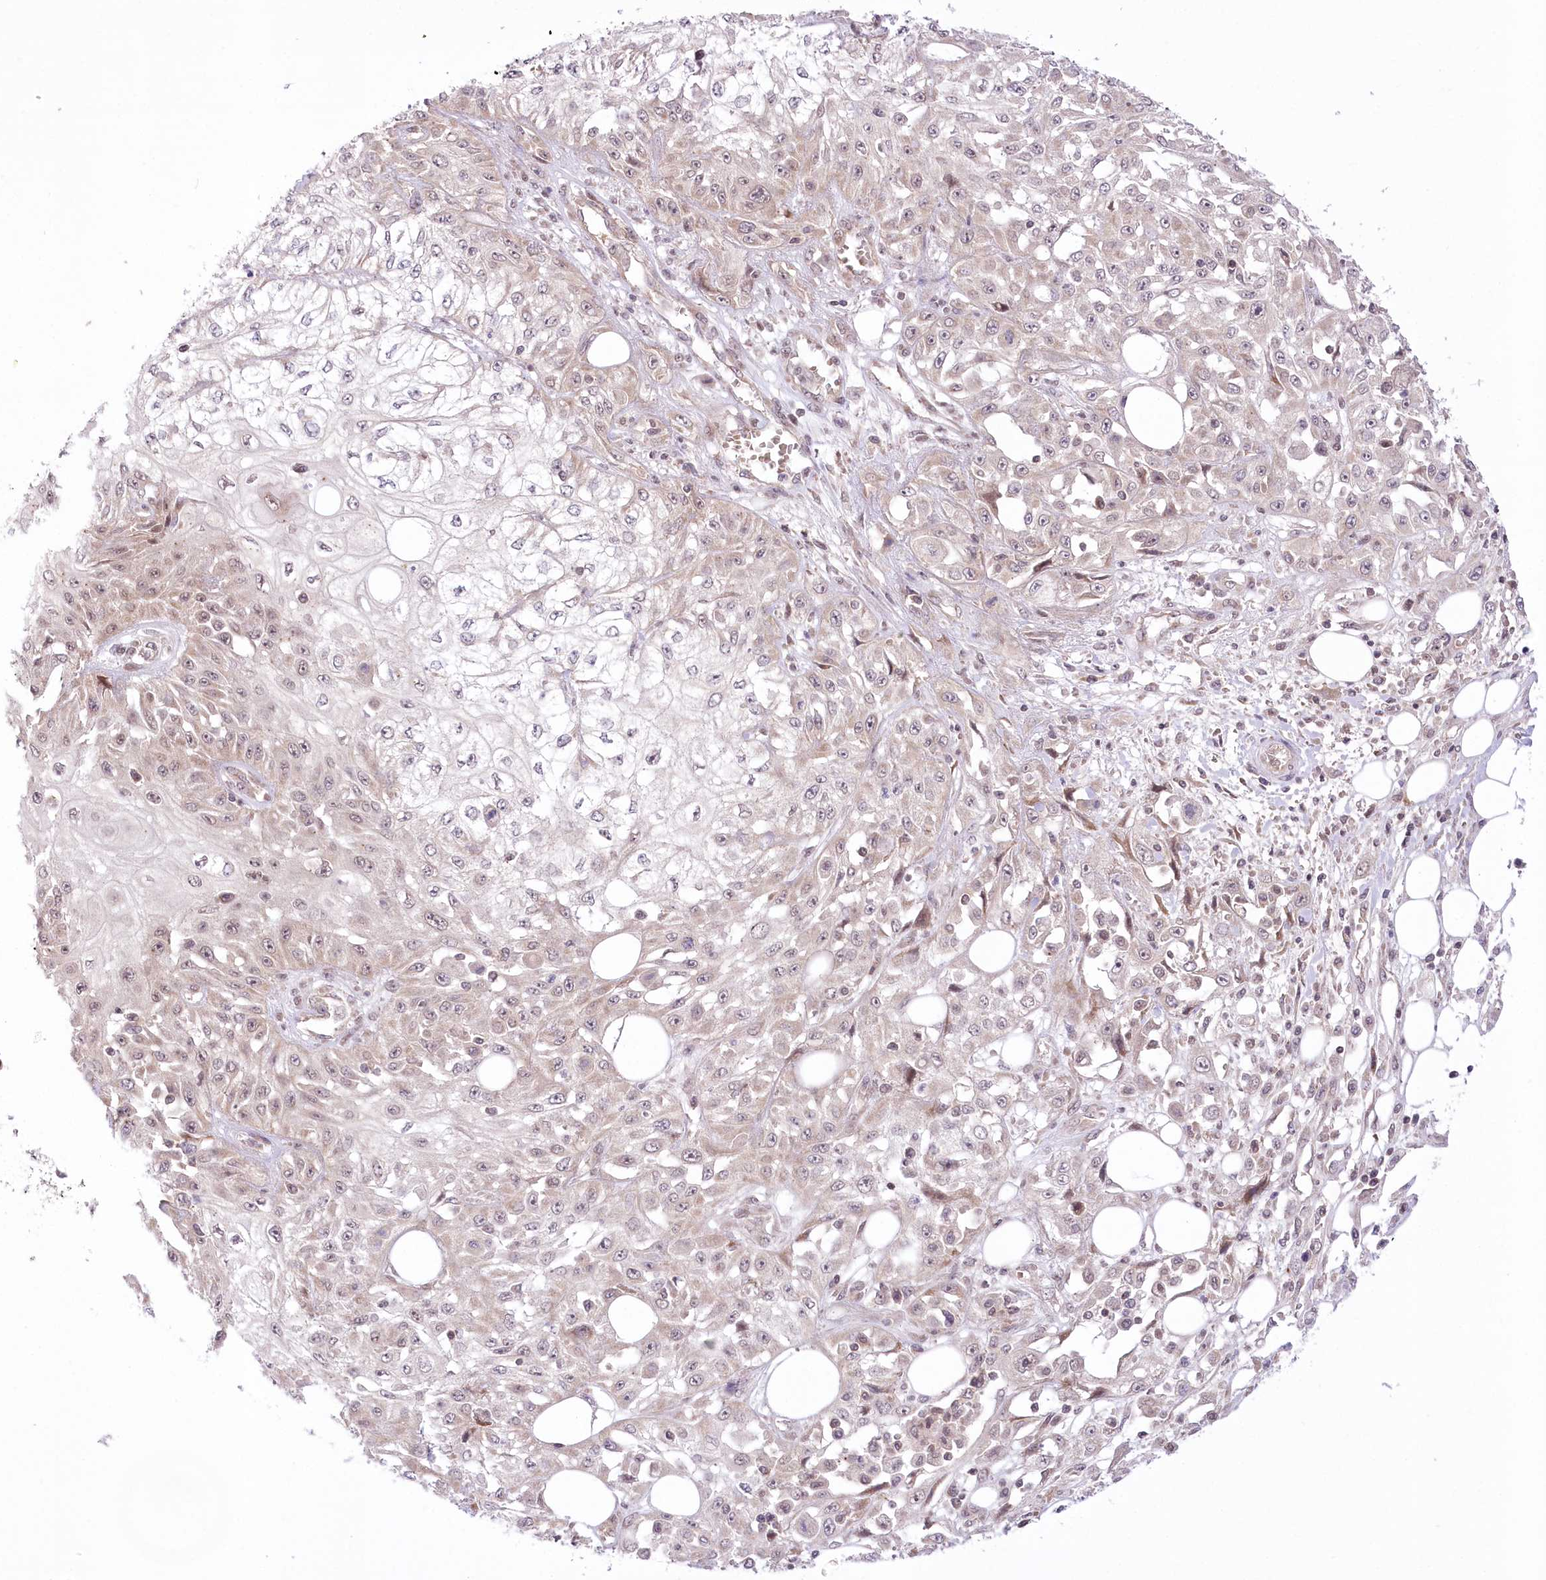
{"staining": {"intensity": "negative", "quantity": "none", "location": "none"}, "tissue": "skin cancer", "cell_type": "Tumor cells", "image_type": "cancer", "snomed": [{"axis": "morphology", "description": "Squamous cell carcinoma, NOS"}, {"axis": "morphology", "description": "Squamous cell carcinoma, metastatic, NOS"}, {"axis": "topography", "description": "Skin"}, {"axis": "topography", "description": "Lymph node"}], "caption": "DAB (3,3'-diaminobenzidine) immunohistochemical staining of squamous cell carcinoma (skin) exhibits no significant expression in tumor cells.", "gene": "ZMAT2", "patient": {"sex": "male", "age": 75}}